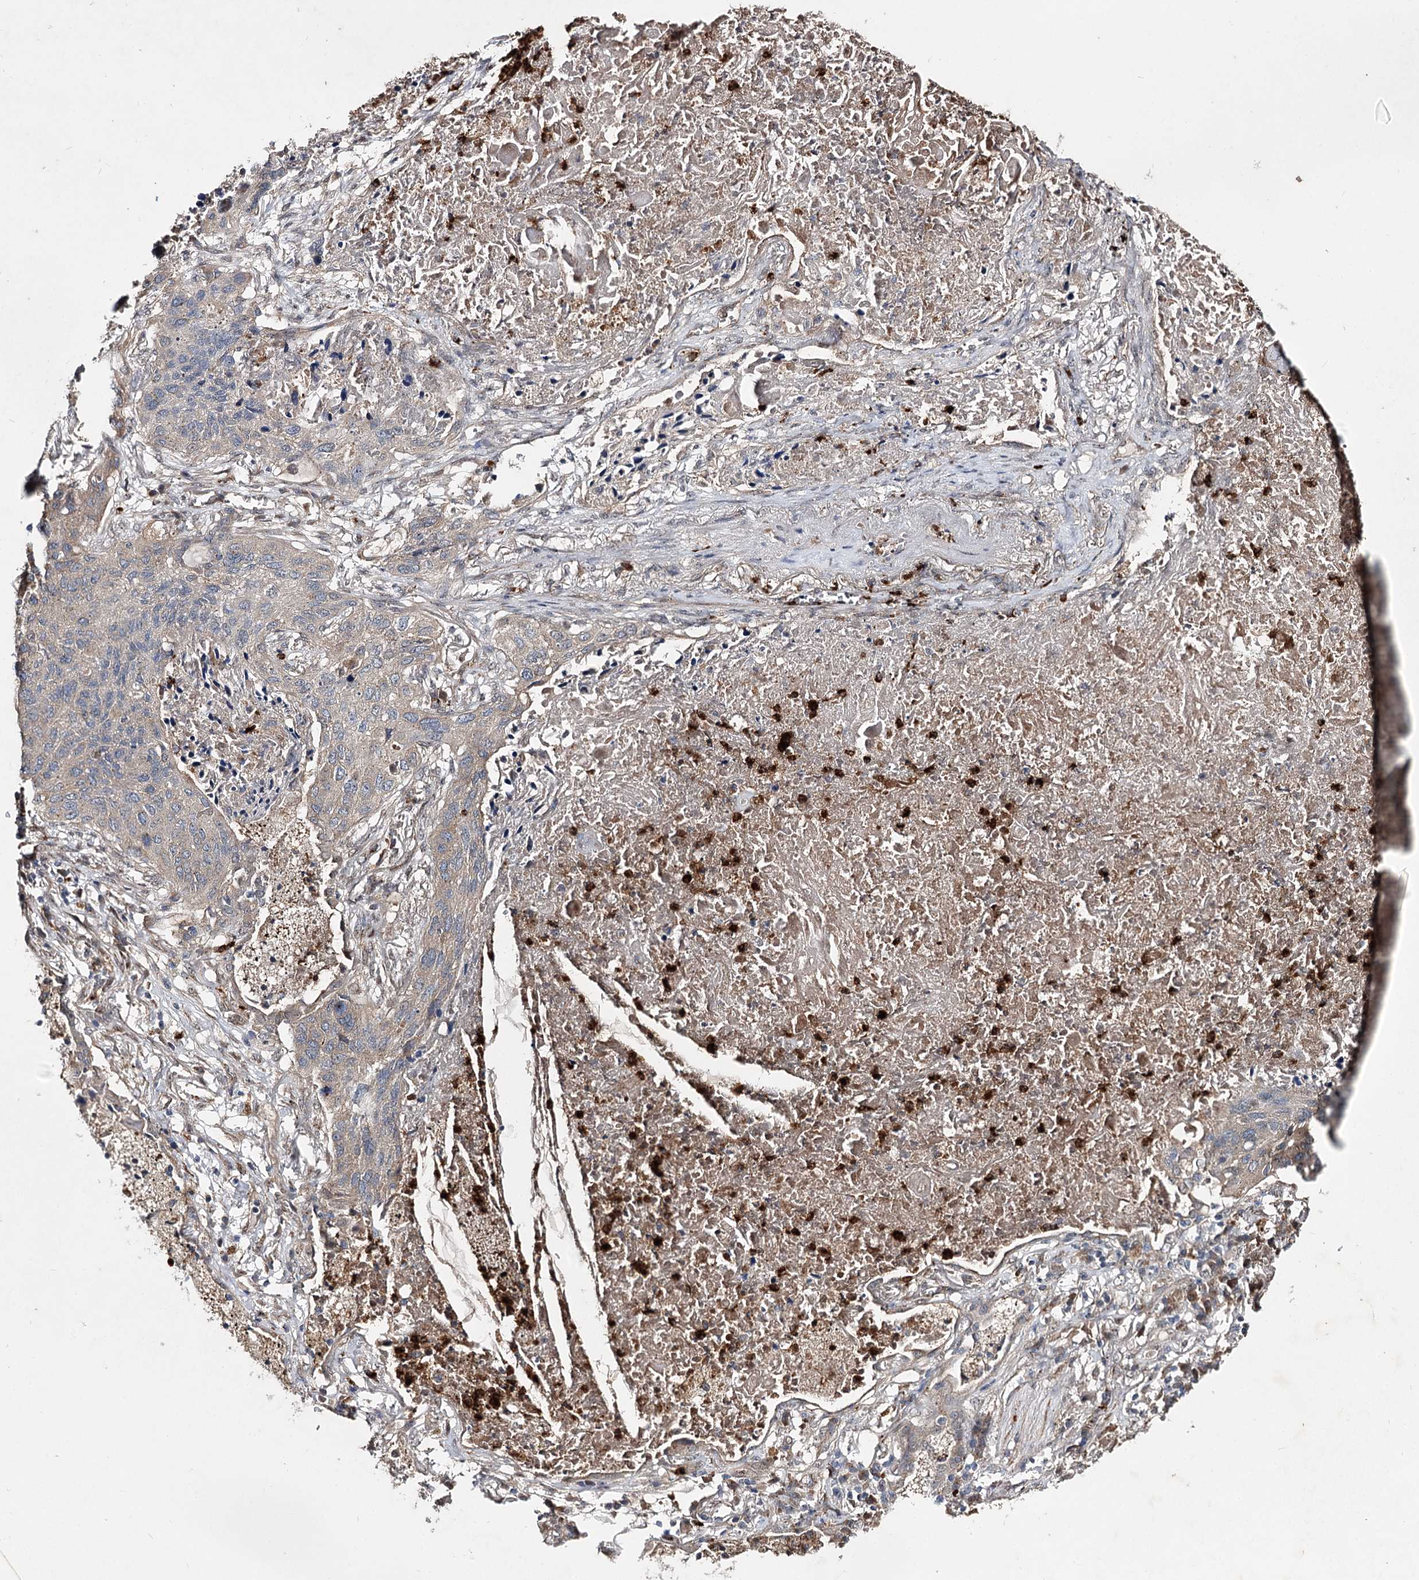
{"staining": {"intensity": "weak", "quantity": "25%-75%", "location": "cytoplasmic/membranous"}, "tissue": "lung cancer", "cell_type": "Tumor cells", "image_type": "cancer", "snomed": [{"axis": "morphology", "description": "Squamous cell carcinoma, NOS"}, {"axis": "topography", "description": "Lung"}], "caption": "Lung squamous cell carcinoma tissue reveals weak cytoplasmic/membranous staining in about 25%-75% of tumor cells, visualized by immunohistochemistry.", "gene": "MINDY3", "patient": {"sex": "female", "age": 63}}